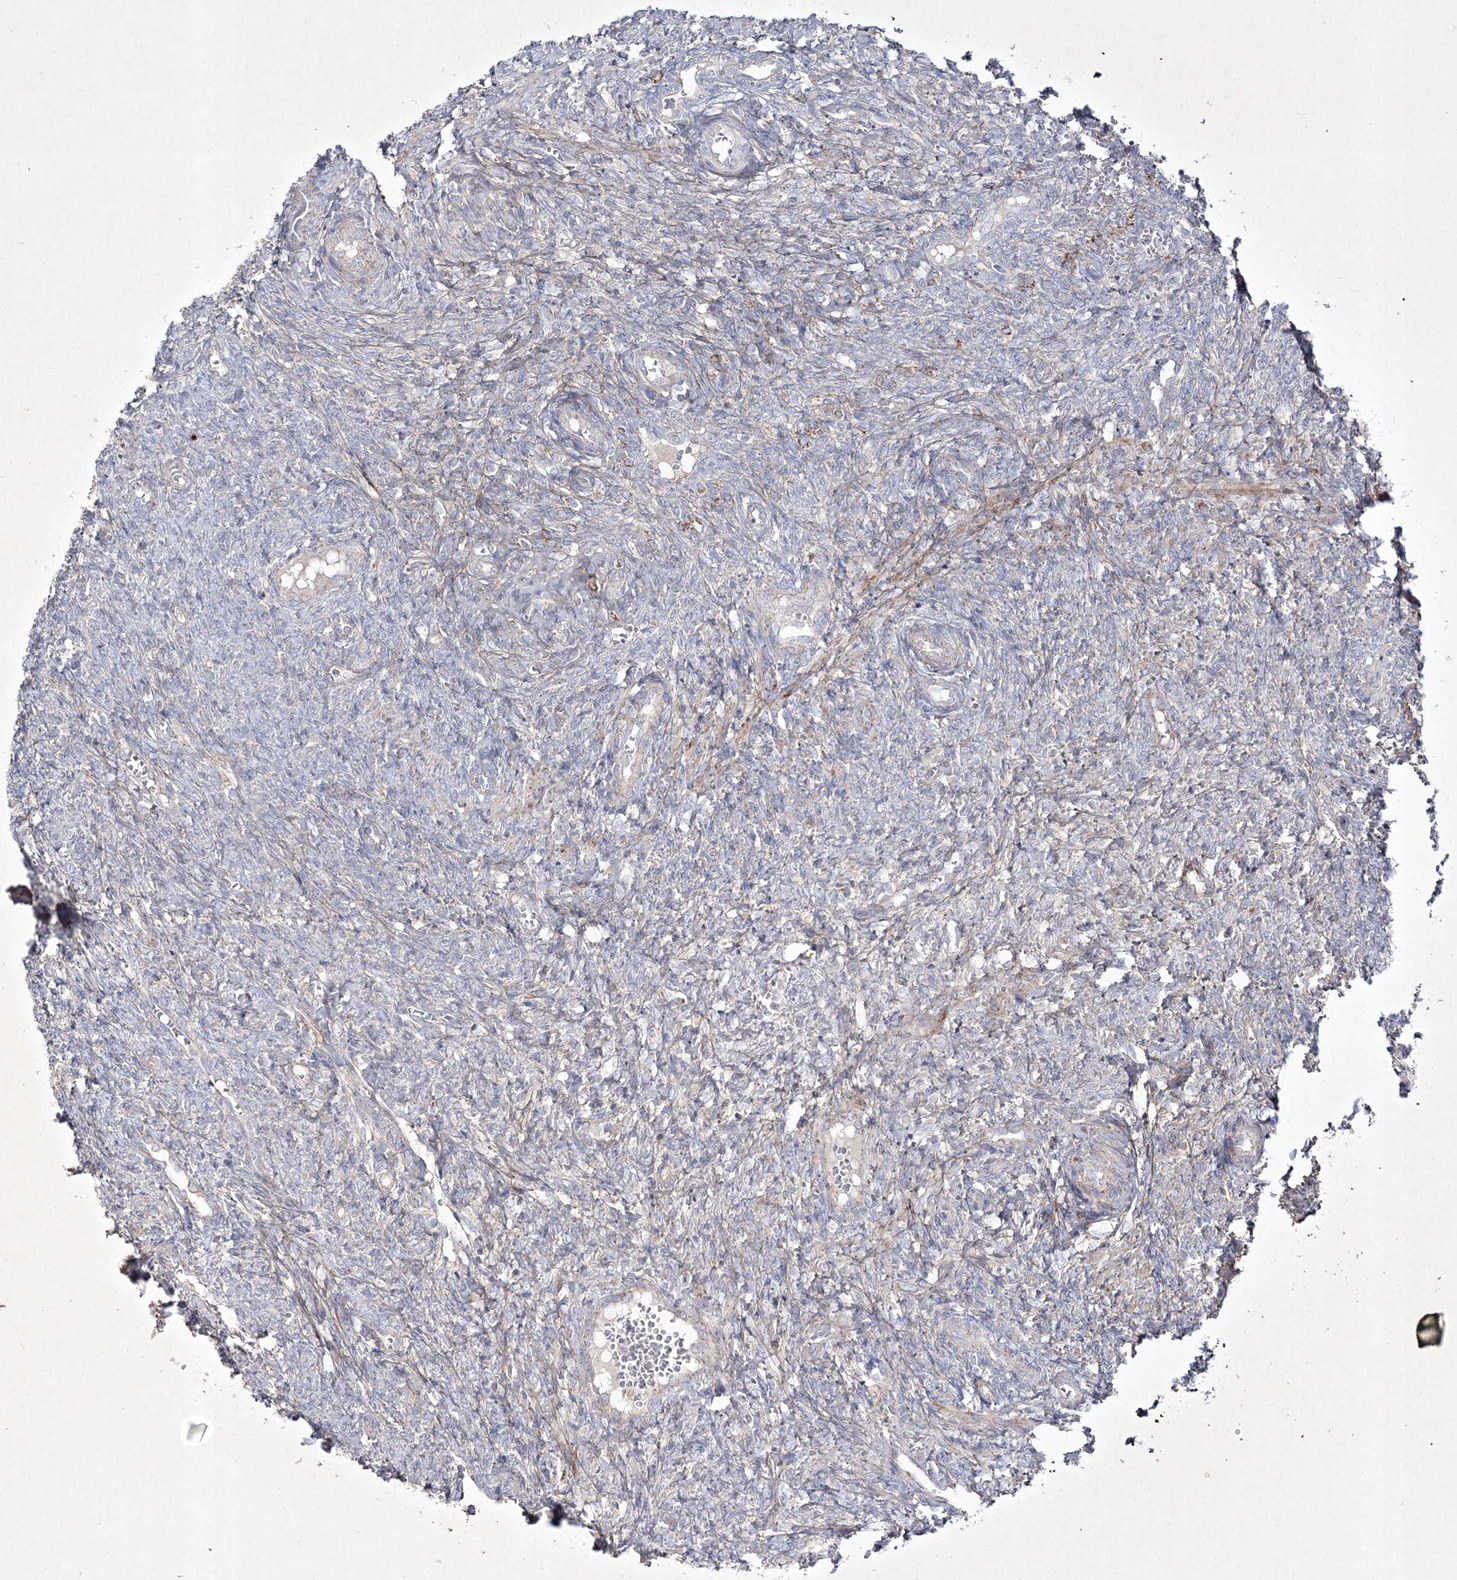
{"staining": {"intensity": "weak", "quantity": "<25%", "location": "cytoplasmic/membranous"}, "tissue": "ovary", "cell_type": "Ovarian stroma cells", "image_type": "normal", "snomed": [{"axis": "morphology", "description": "Normal tissue, NOS"}, {"axis": "topography", "description": "Ovary"}], "caption": "High power microscopy image of an immunohistochemistry (IHC) micrograph of benign ovary, revealing no significant expression in ovarian stroma cells.", "gene": "RICTOR", "patient": {"sex": "female", "age": 41}}